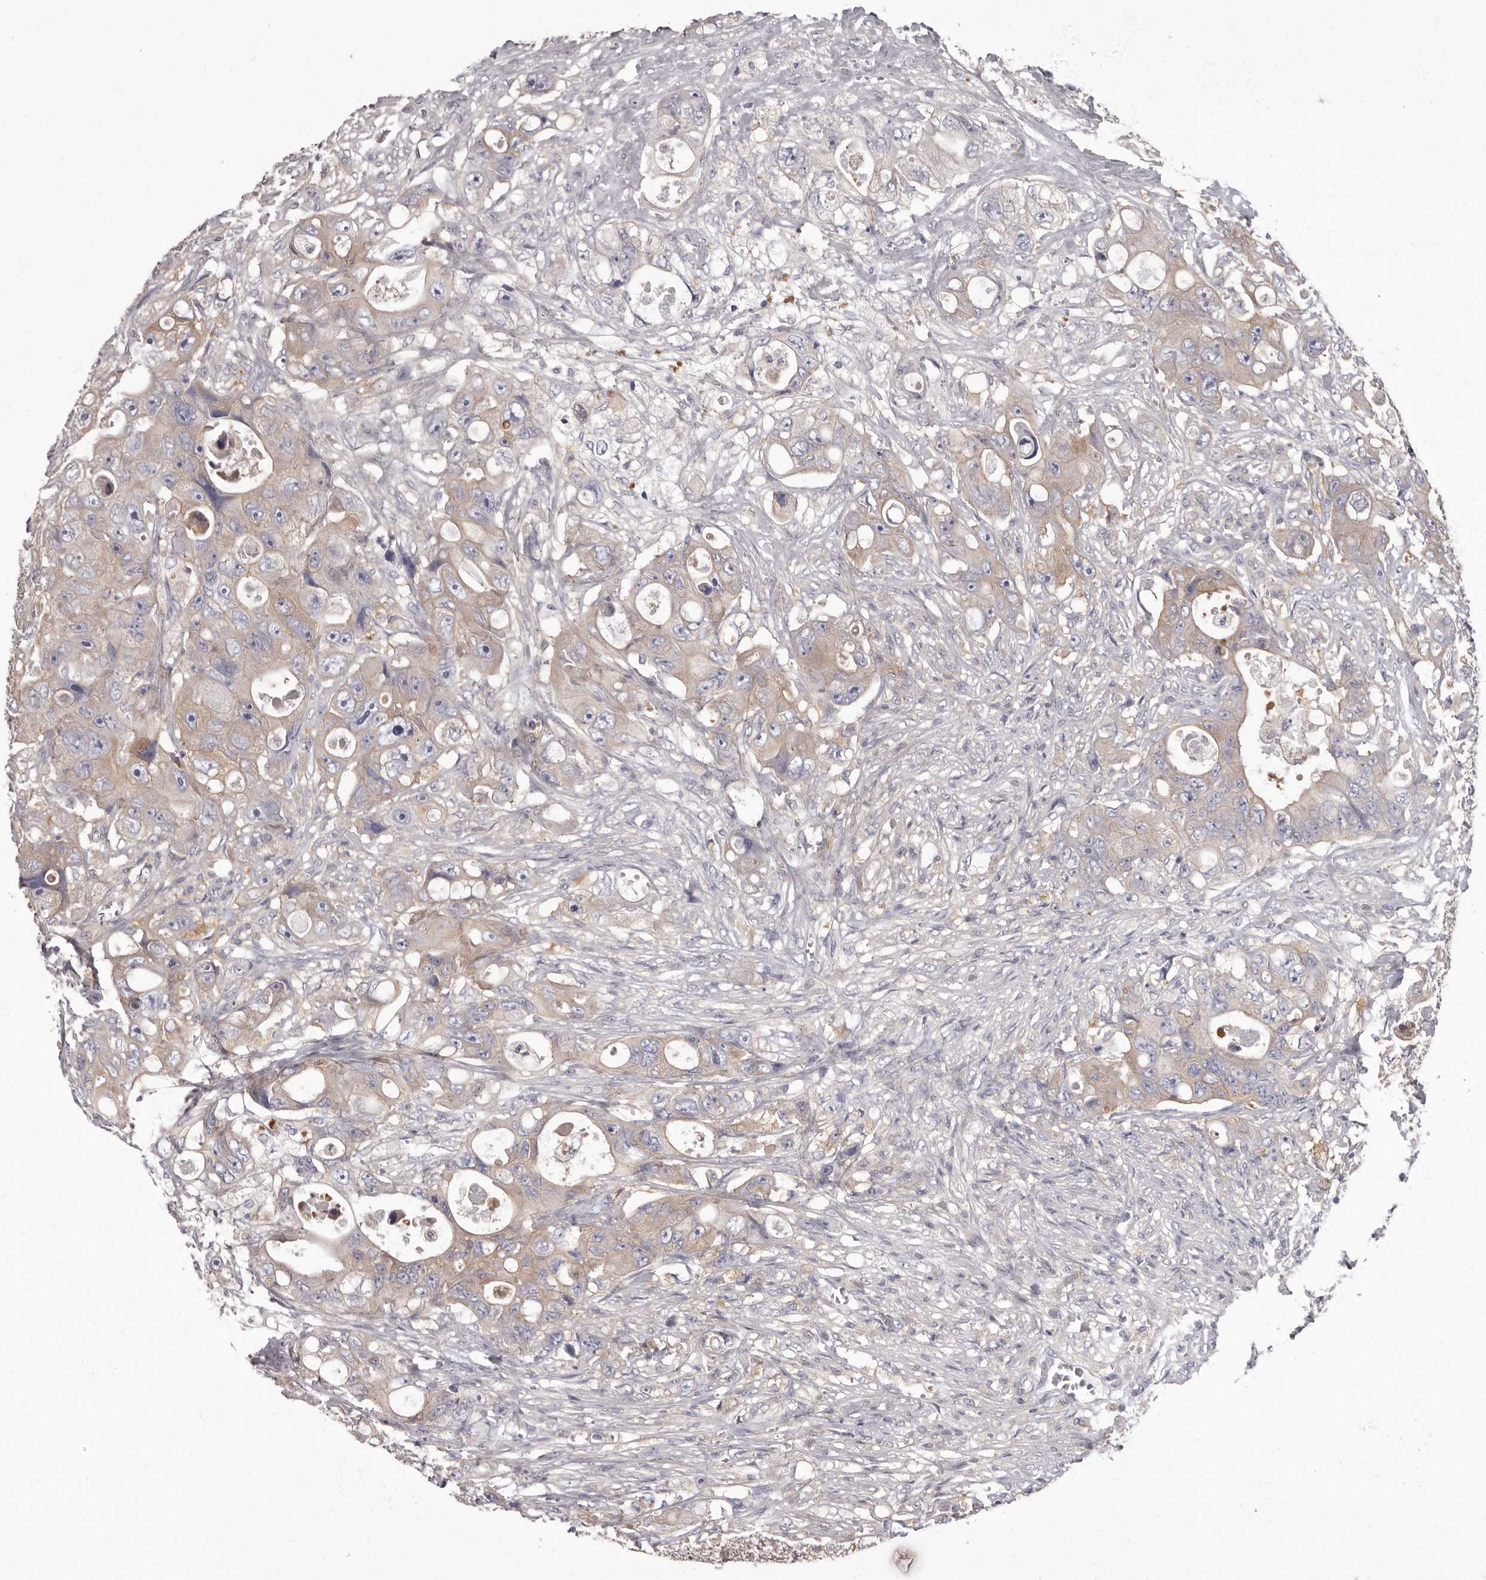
{"staining": {"intensity": "weak", "quantity": "25%-75%", "location": "cytoplasmic/membranous"}, "tissue": "colorectal cancer", "cell_type": "Tumor cells", "image_type": "cancer", "snomed": [{"axis": "morphology", "description": "Adenocarcinoma, NOS"}, {"axis": "topography", "description": "Colon"}], "caption": "Immunohistochemical staining of adenocarcinoma (colorectal) shows low levels of weak cytoplasmic/membranous positivity in about 25%-75% of tumor cells. (brown staining indicates protein expression, while blue staining denotes nuclei).", "gene": "APEH", "patient": {"sex": "female", "age": 46}}